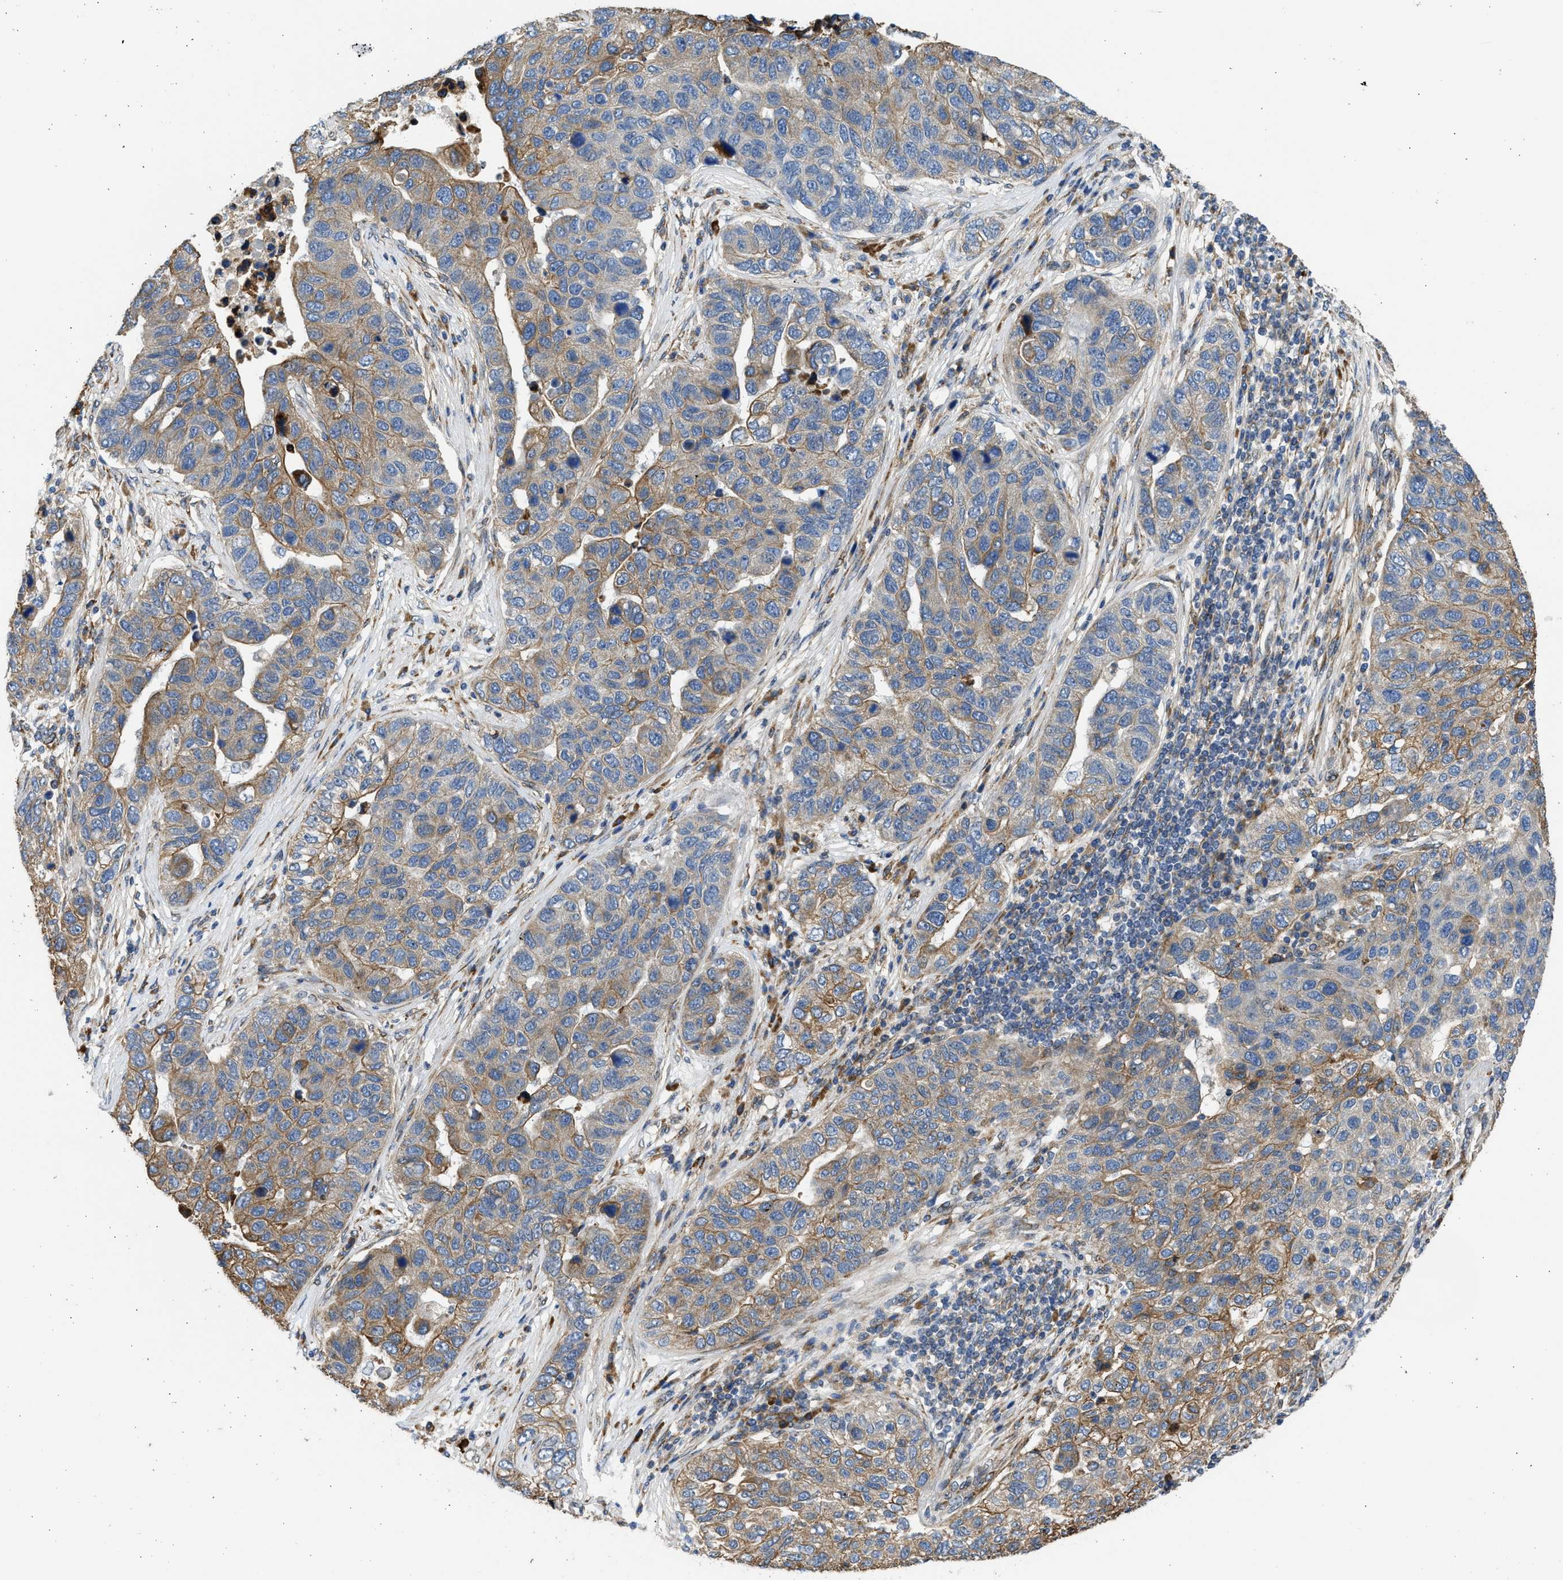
{"staining": {"intensity": "moderate", "quantity": ">75%", "location": "cytoplasmic/membranous"}, "tissue": "pancreatic cancer", "cell_type": "Tumor cells", "image_type": "cancer", "snomed": [{"axis": "morphology", "description": "Adenocarcinoma, NOS"}, {"axis": "topography", "description": "Pancreas"}], "caption": "This histopathology image reveals immunohistochemistry staining of pancreatic cancer, with medium moderate cytoplasmic/membranous staining in about >75% of tumor cells.", "gene": "PLD2", "patient": {"sex": "female", "age": 61}}